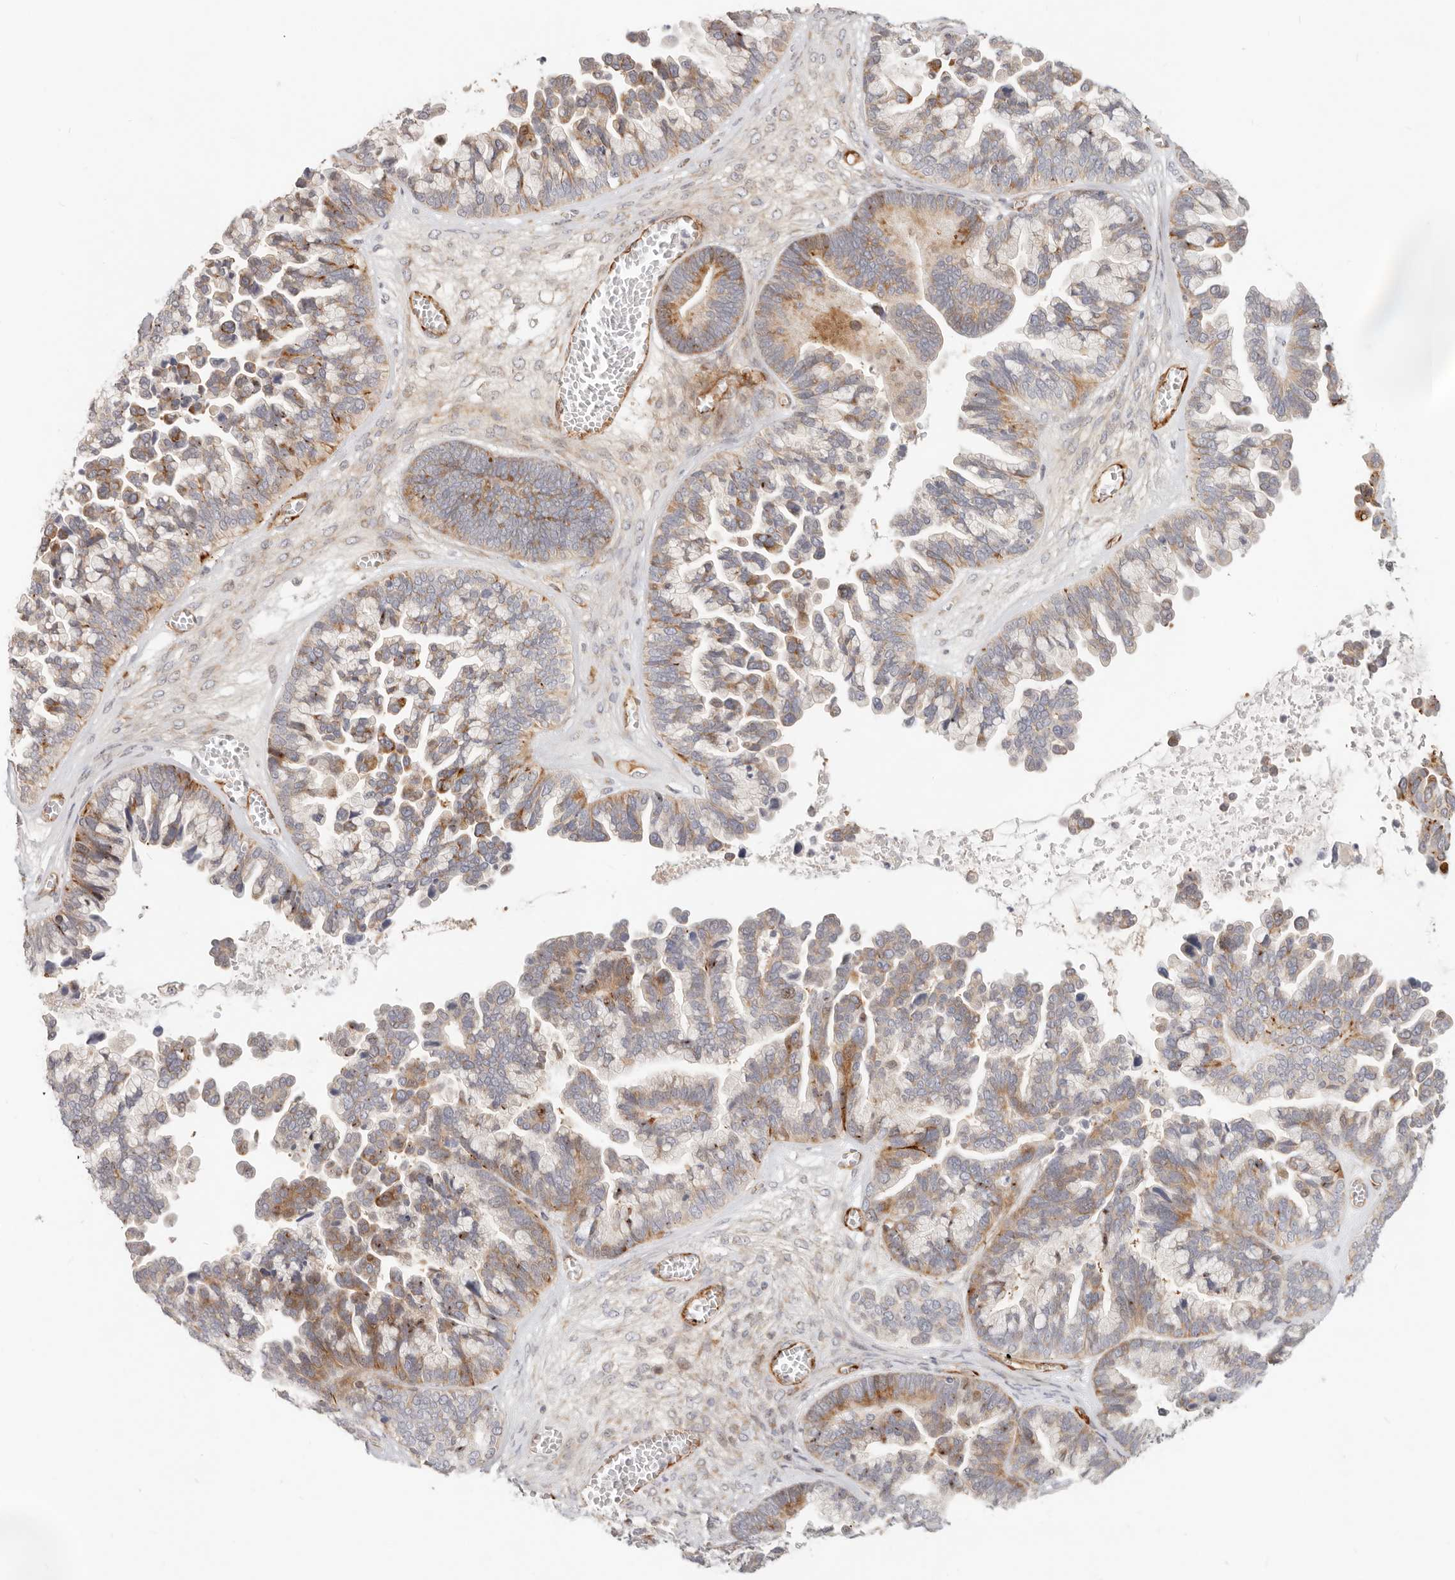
{"staining": {"intensity": "moderate", "quantity": ">75%", "location": "cytoplasmic/membranous"}, "tissue": "ovarian cancer", "cell_type": "Tumor cells", "image_type": "cancer", "snomed": [{"axis": "morphology", "description": "Cystadenocarcinoma, serous, NOS"}, {"axis": "topography", "description": "Ovary"}], "caption": "Ovarian cancer (serous cystadenocarcinoma) stained for a protein (brown) exhibits moderate cytoplasmic/membranous positive positivity in about >75% of tumor cells.", "gene": "SASS6", "patient": {"sex": "female", "age": 56}}